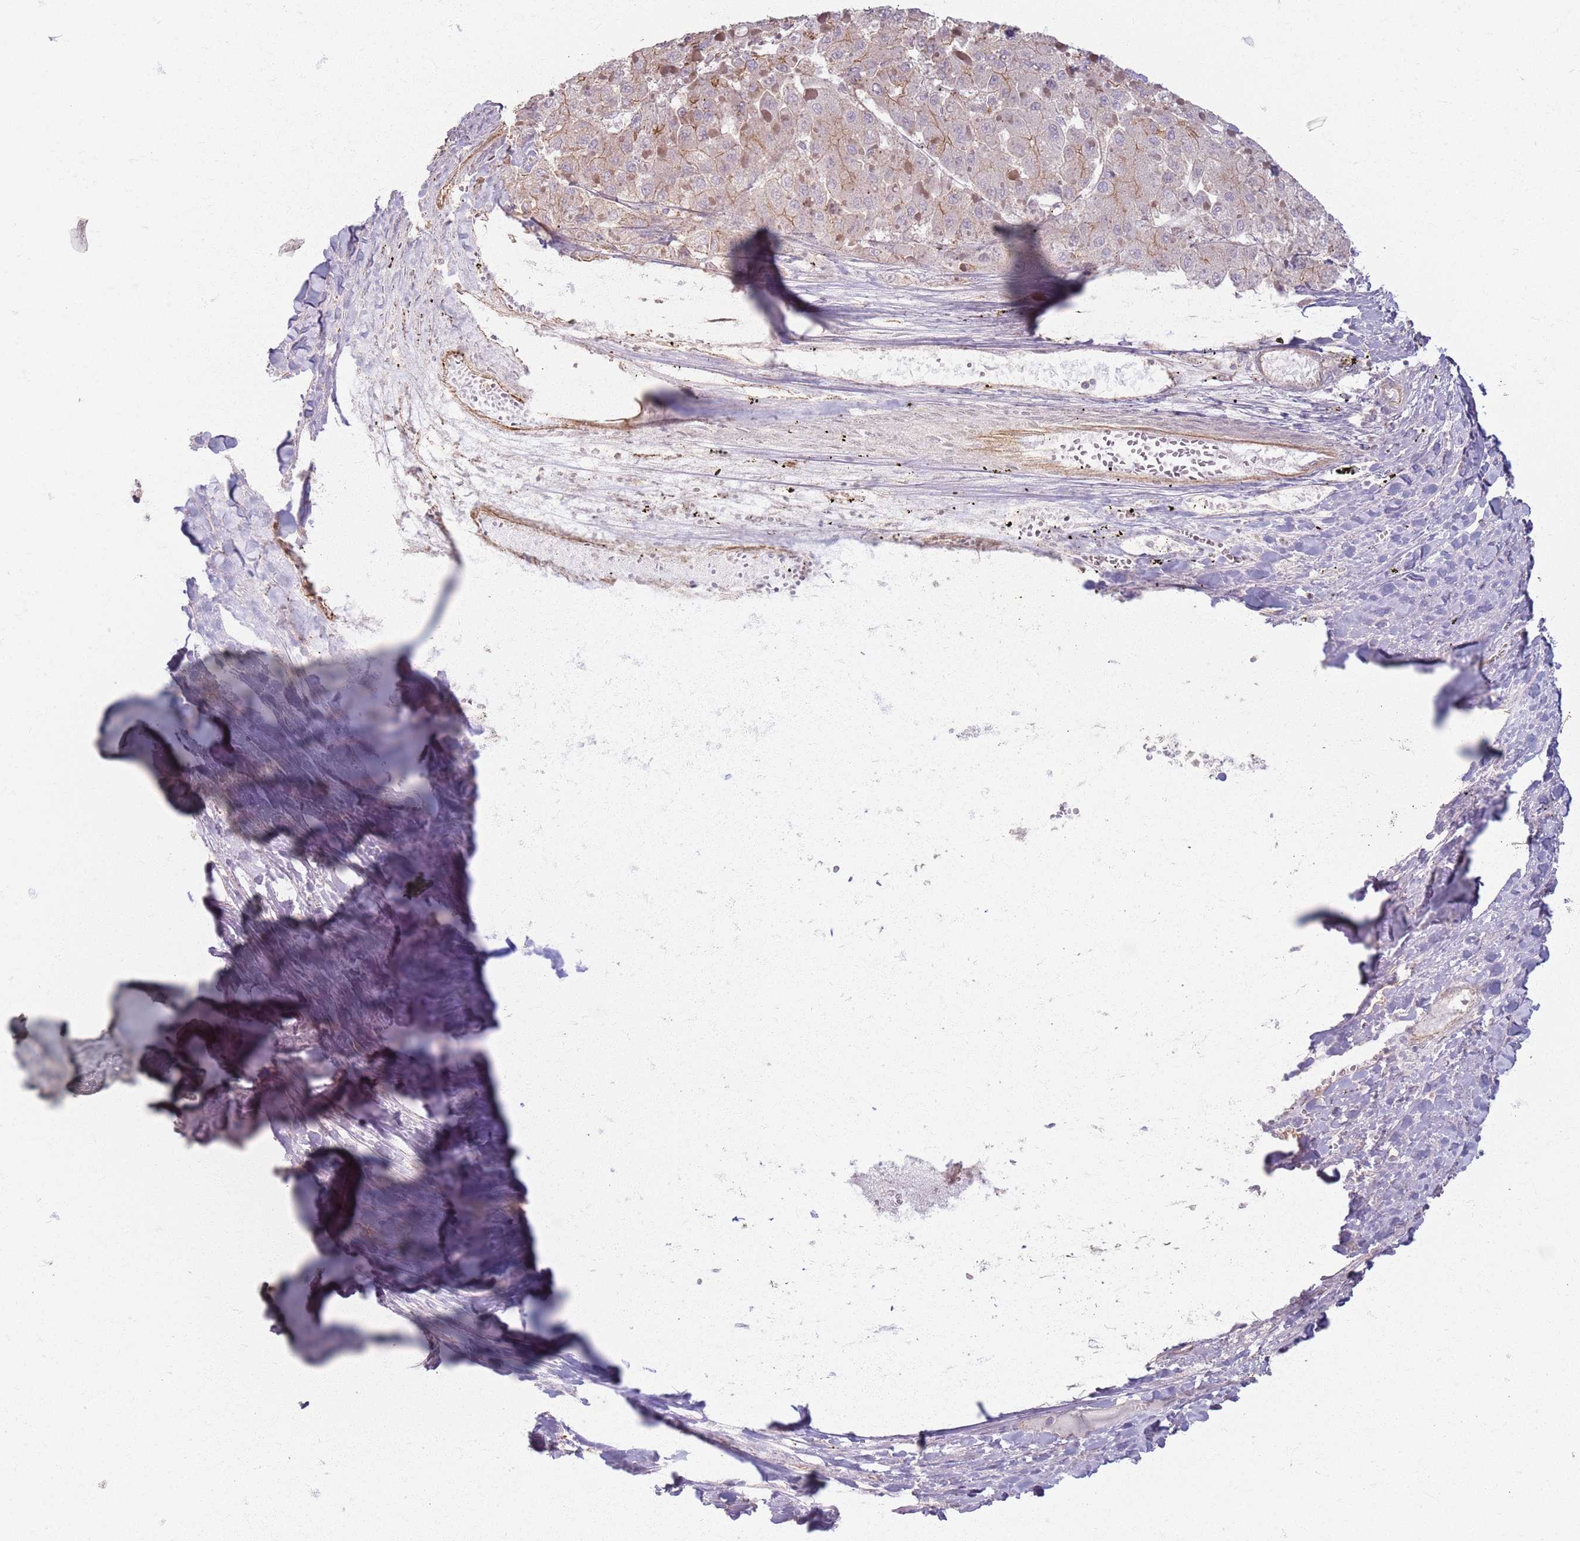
{"staining": {"intensity": "moderate", "quantity": "<25%", "location": "cytoplasmic/membranous"}, "tissue": "liver cancer", "cell_type": "Tumor cells", "image_type": "cancer", "snomed": [{"axis": "morphology", "description": "Carcinoma, Hepatocellular, NOS"}, {"axis": "topography", "description": "Liver"}], "caption": "An immunohistochemistry micrograph of tumor tissue is shown. Protein staining in brown shows moderate cytoplasmic/membranous positivity in liver hepatocellular carcinoma within tumor cells. (DAB (3,3'-diaminobenzidine) = brown stain, brightfield microscopy at high magnification).", "gene": "KCNA5", "patient": {"sex": "female", "age": 73}}